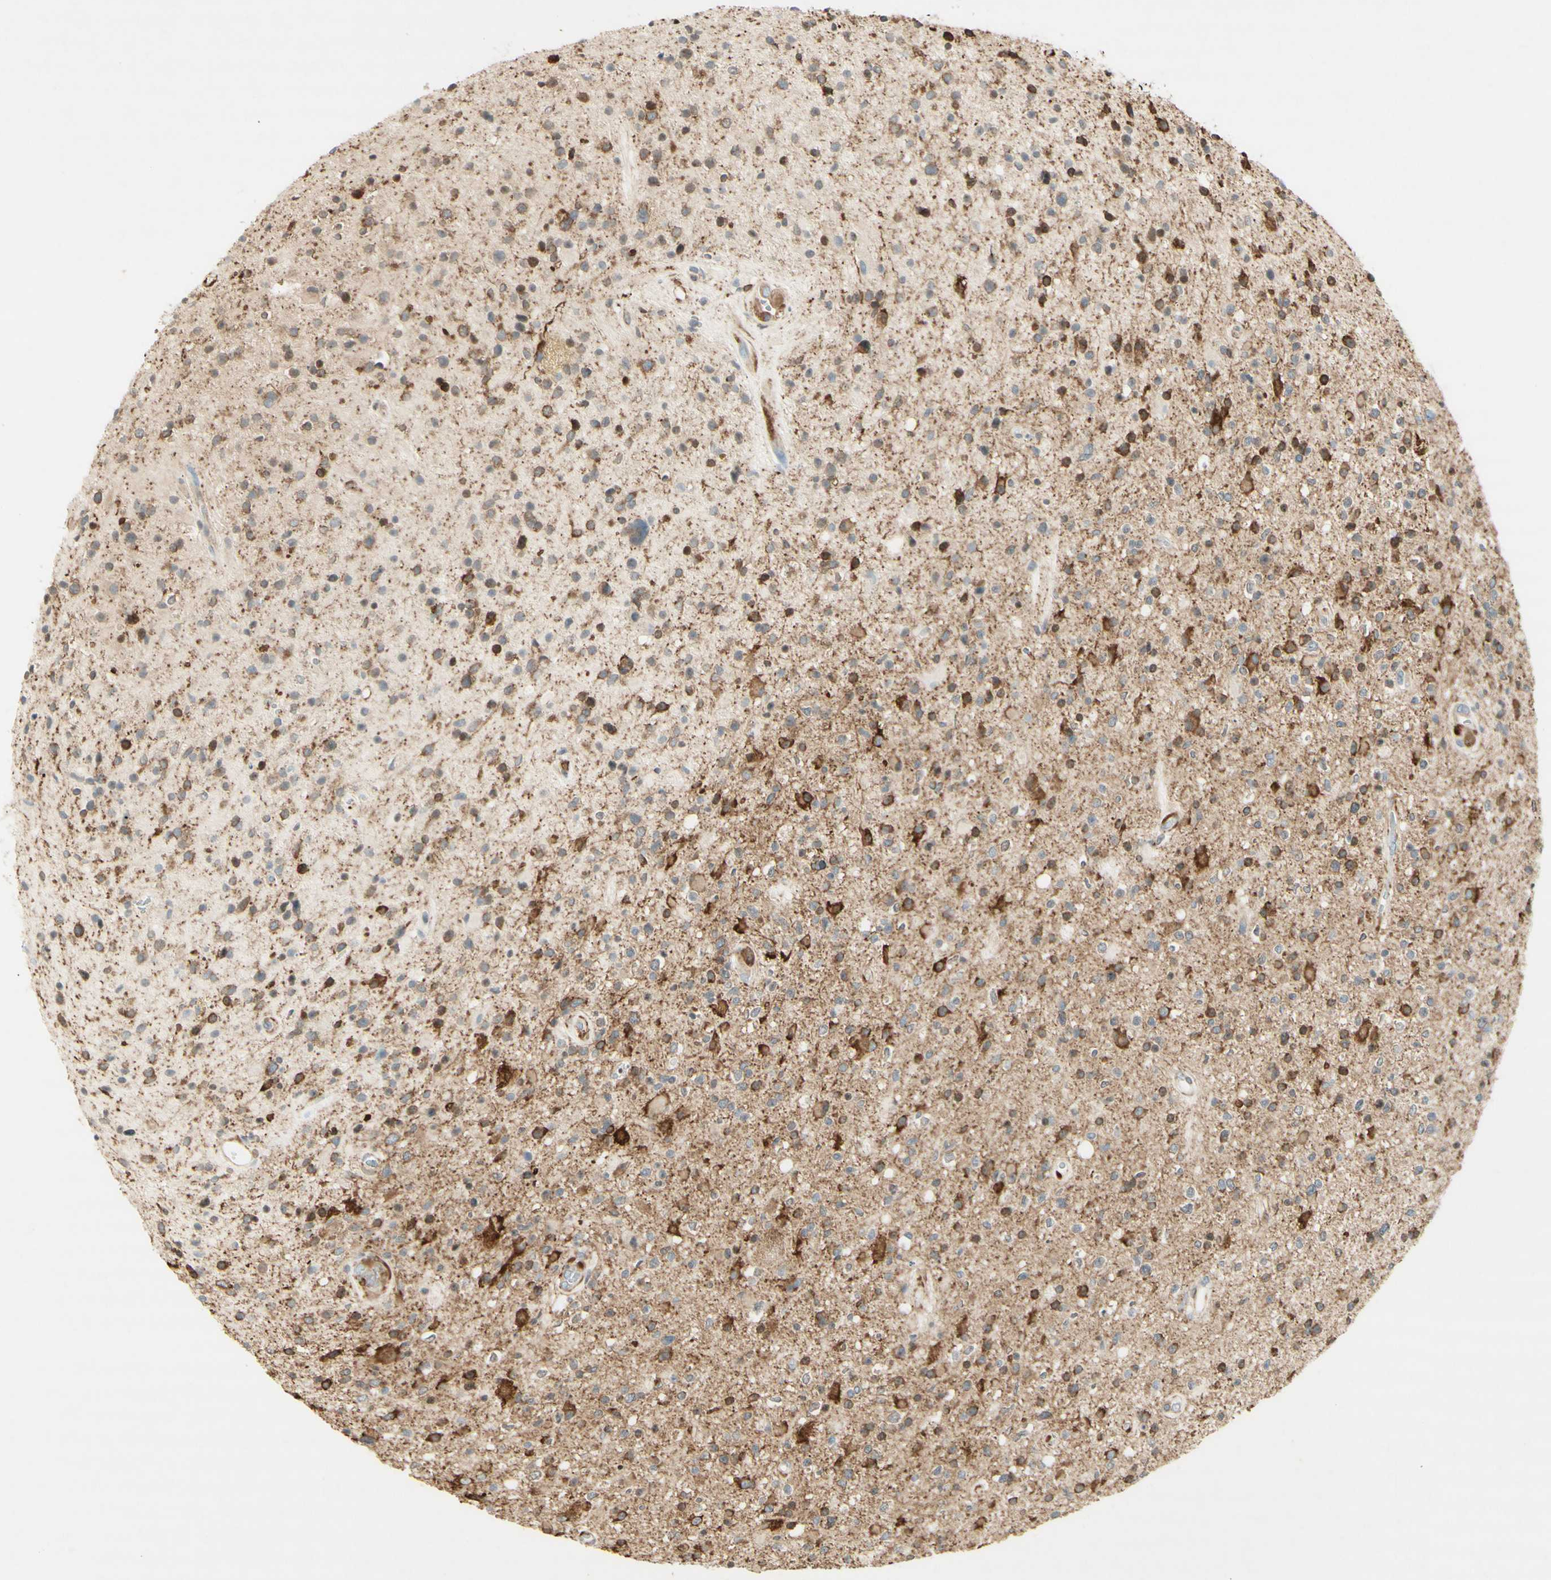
{"staining": {"intensity": "moderate", "quantity": "25%-75%", "location": "cytoplasmic/membranous"}, "tissue": "glioma", "cell_type": "Tumor cells", "image_type": "cancer", "snomed": [{"axis": "morphology", "description": "Glioma, malignant, High grade"}, {"axis": "topography", "description": "Brain"}], "caption": "The micrograph shows staining of malignant high-grade glioma, revealing moderate cytoplasmic/membranous protein staining (brown color) within tumor cells. (DAB IHC, brown staining for protein, blue staining for nuclei).", "gene": "MAP1B", "patient": {"sex": "male", "age": 33}}